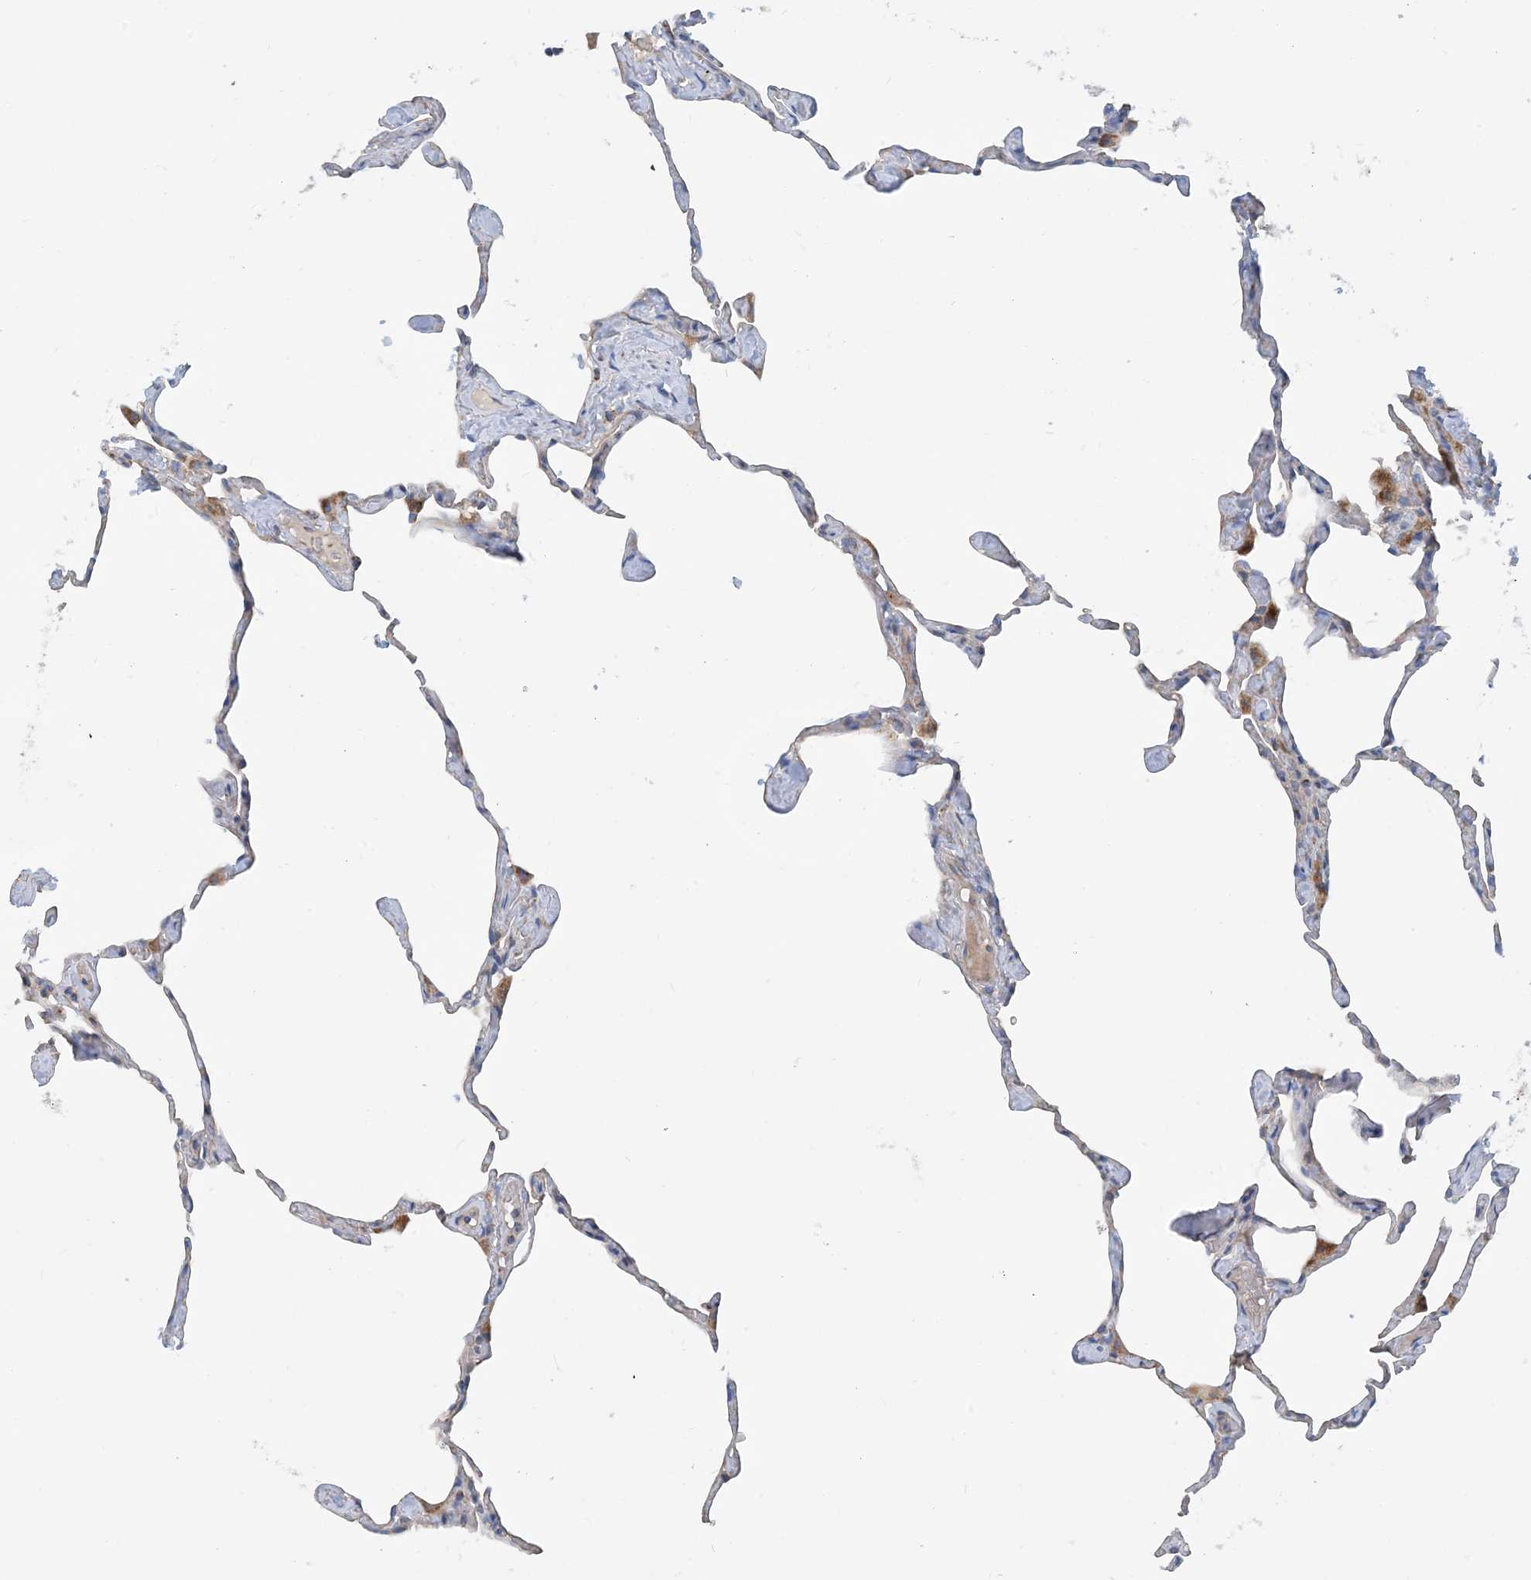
{"staining": {"intensity": "weak", "quantity": "<25%", "location": "cytoplasmic/membranous"}, "tissue": "lung", "cell_type": "Alveolar cells", "image_type": "normal", "snomed": [{"axis": "morphology", "description": "Normal tissue, NOS"}, {"axis": "topography", "description": "Lung"}], "caption": "This is a photomicrograph of immunohistochemistry staining of benign lung, which shows no staining in alveolar cells.", "gene": "PHOSPHO2", "patient": {"sex": "male", "age": 65}}